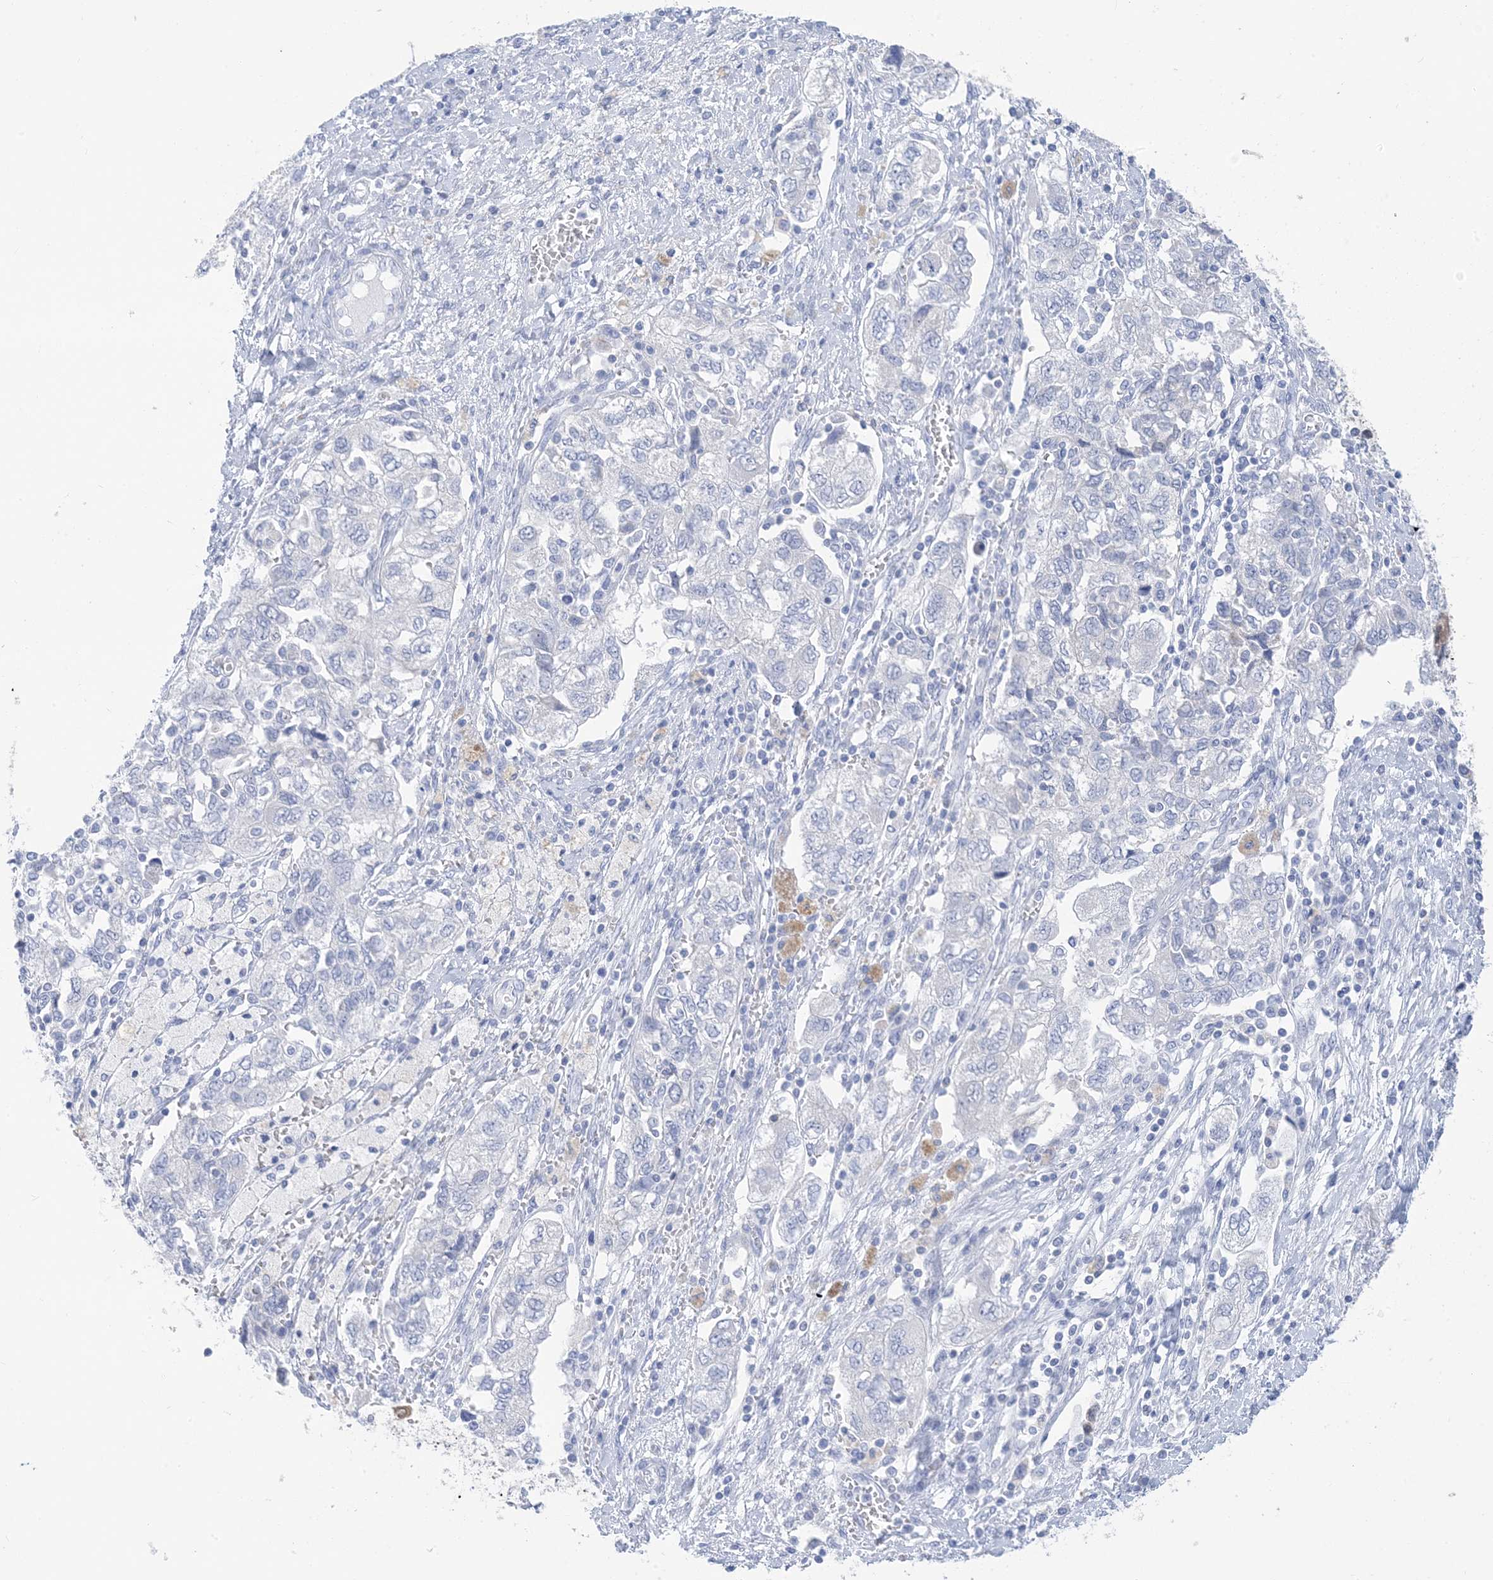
{"staining": {"intensity": "negative", "quantity": "none", "location": "none"}, "tissue": "ovarian cancer", "cell_type": "Tumor cells", "image_type": "cancer", "snomed": [{"axis": "morphology", "description": "Carcinoma, NOS"}, {"axis": "morphology", "description": "Cystadenocarcinoma, serous, NOS"}, {"axis": "topography", "description": "Ovary"}], "caption": "Protein analysis of ovarian serous cystadenocarcinoma shows no significant expression in tumor cells.", "gene": "SH3YL1", "patient": {"sex": "female", "age": 69}}